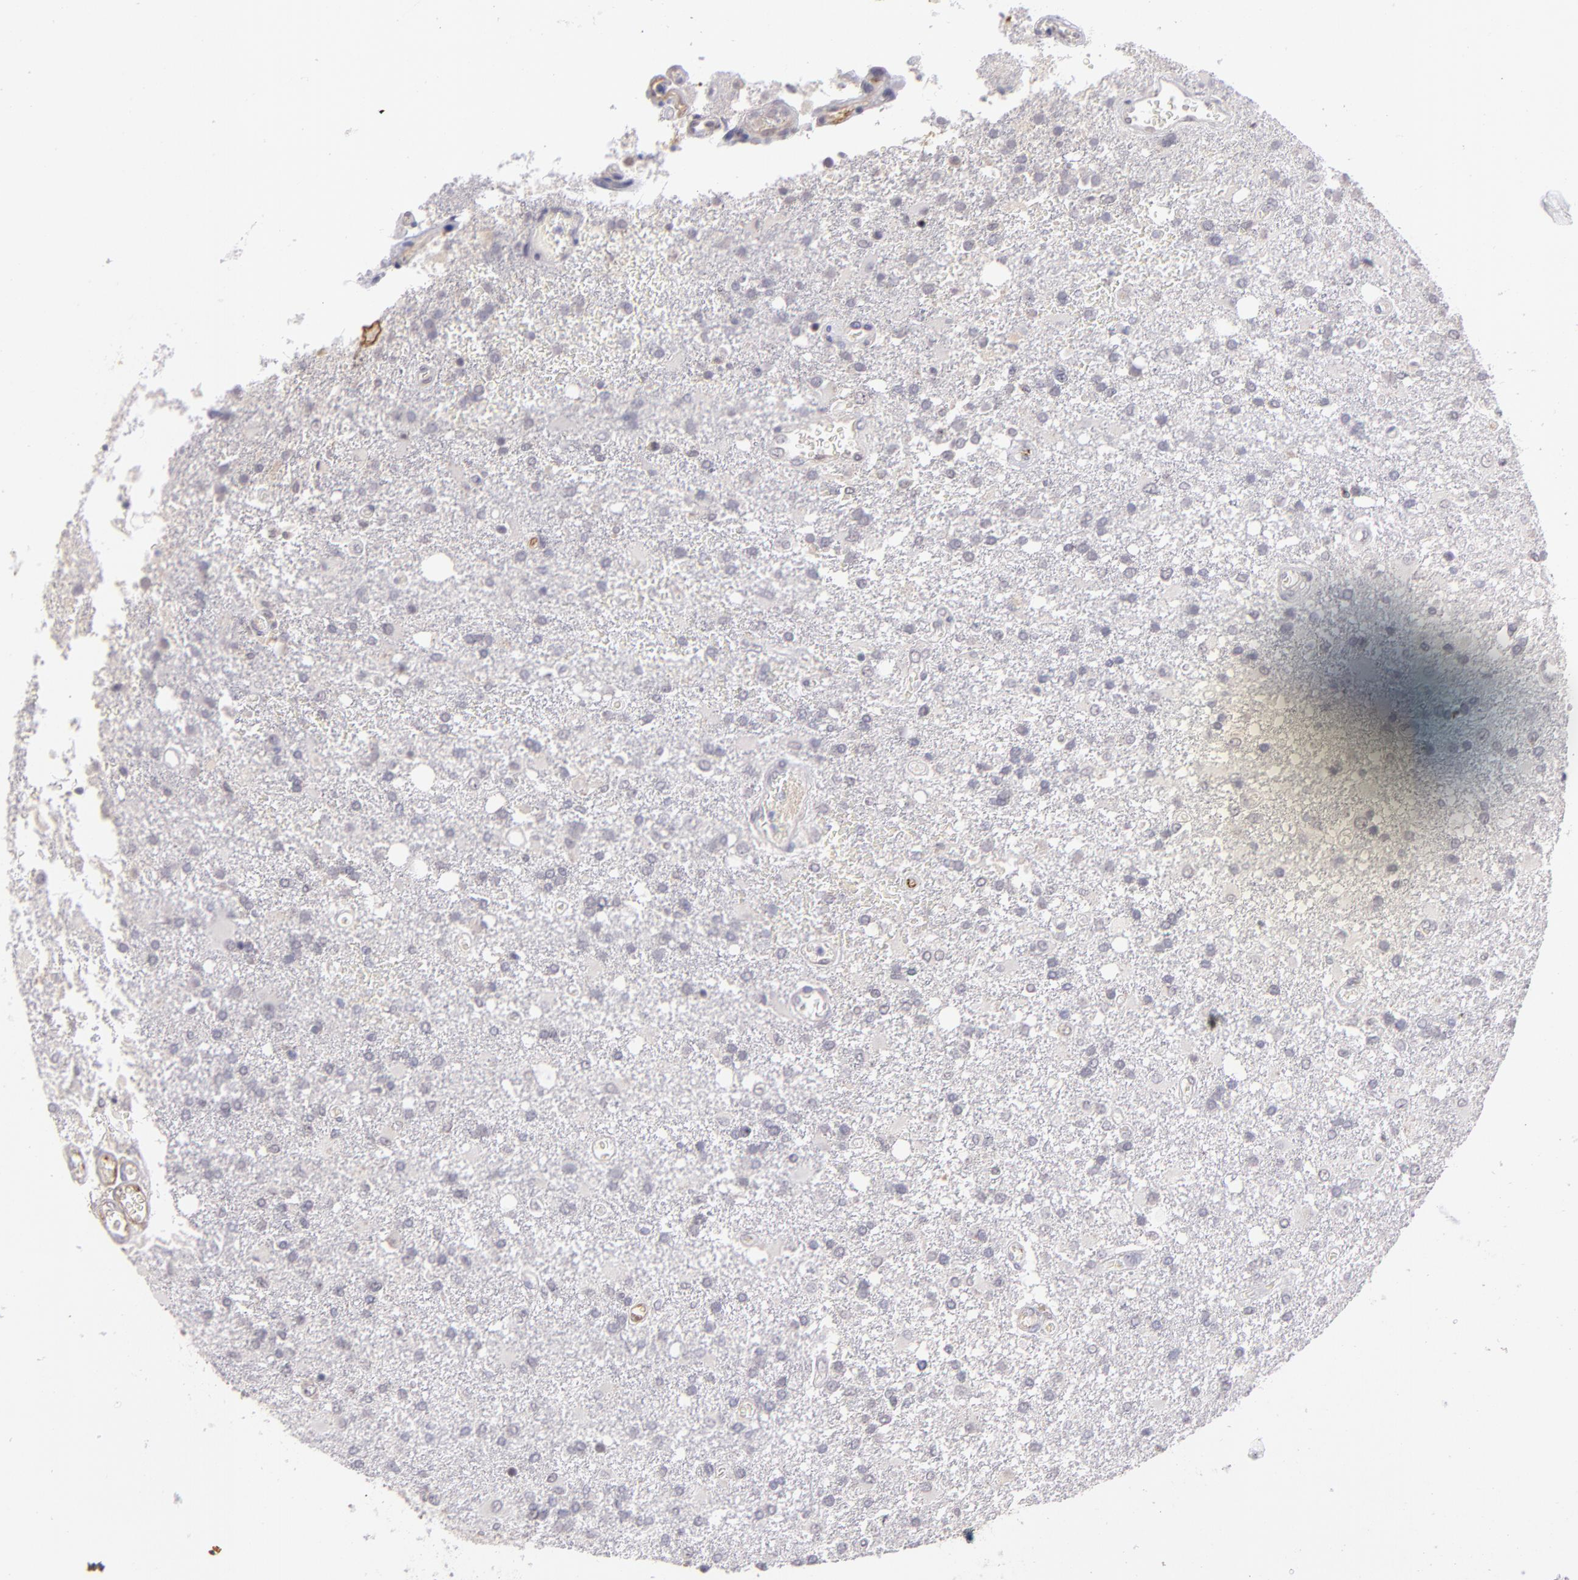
{"staining": {"intensity": "negative", "quantity": "none", "location": "none"}, "tissue": "glioma", "cell_type": "Tumor cells", "image_type": "cancer", "snomed": [{"axis": "morphology", "description": "Glioma, malignant, High grade"}, {"axis": "topography", "description": "Cerebral cortex"}], "caption": "An immunohistochemistry (IHC) image of malignant glioma (high-grade) is shown. There is no staining in tumor cells of malignant glioma (high-grade).", "gene": "THBD", "patient": {"sex": "male", "age": 79}}